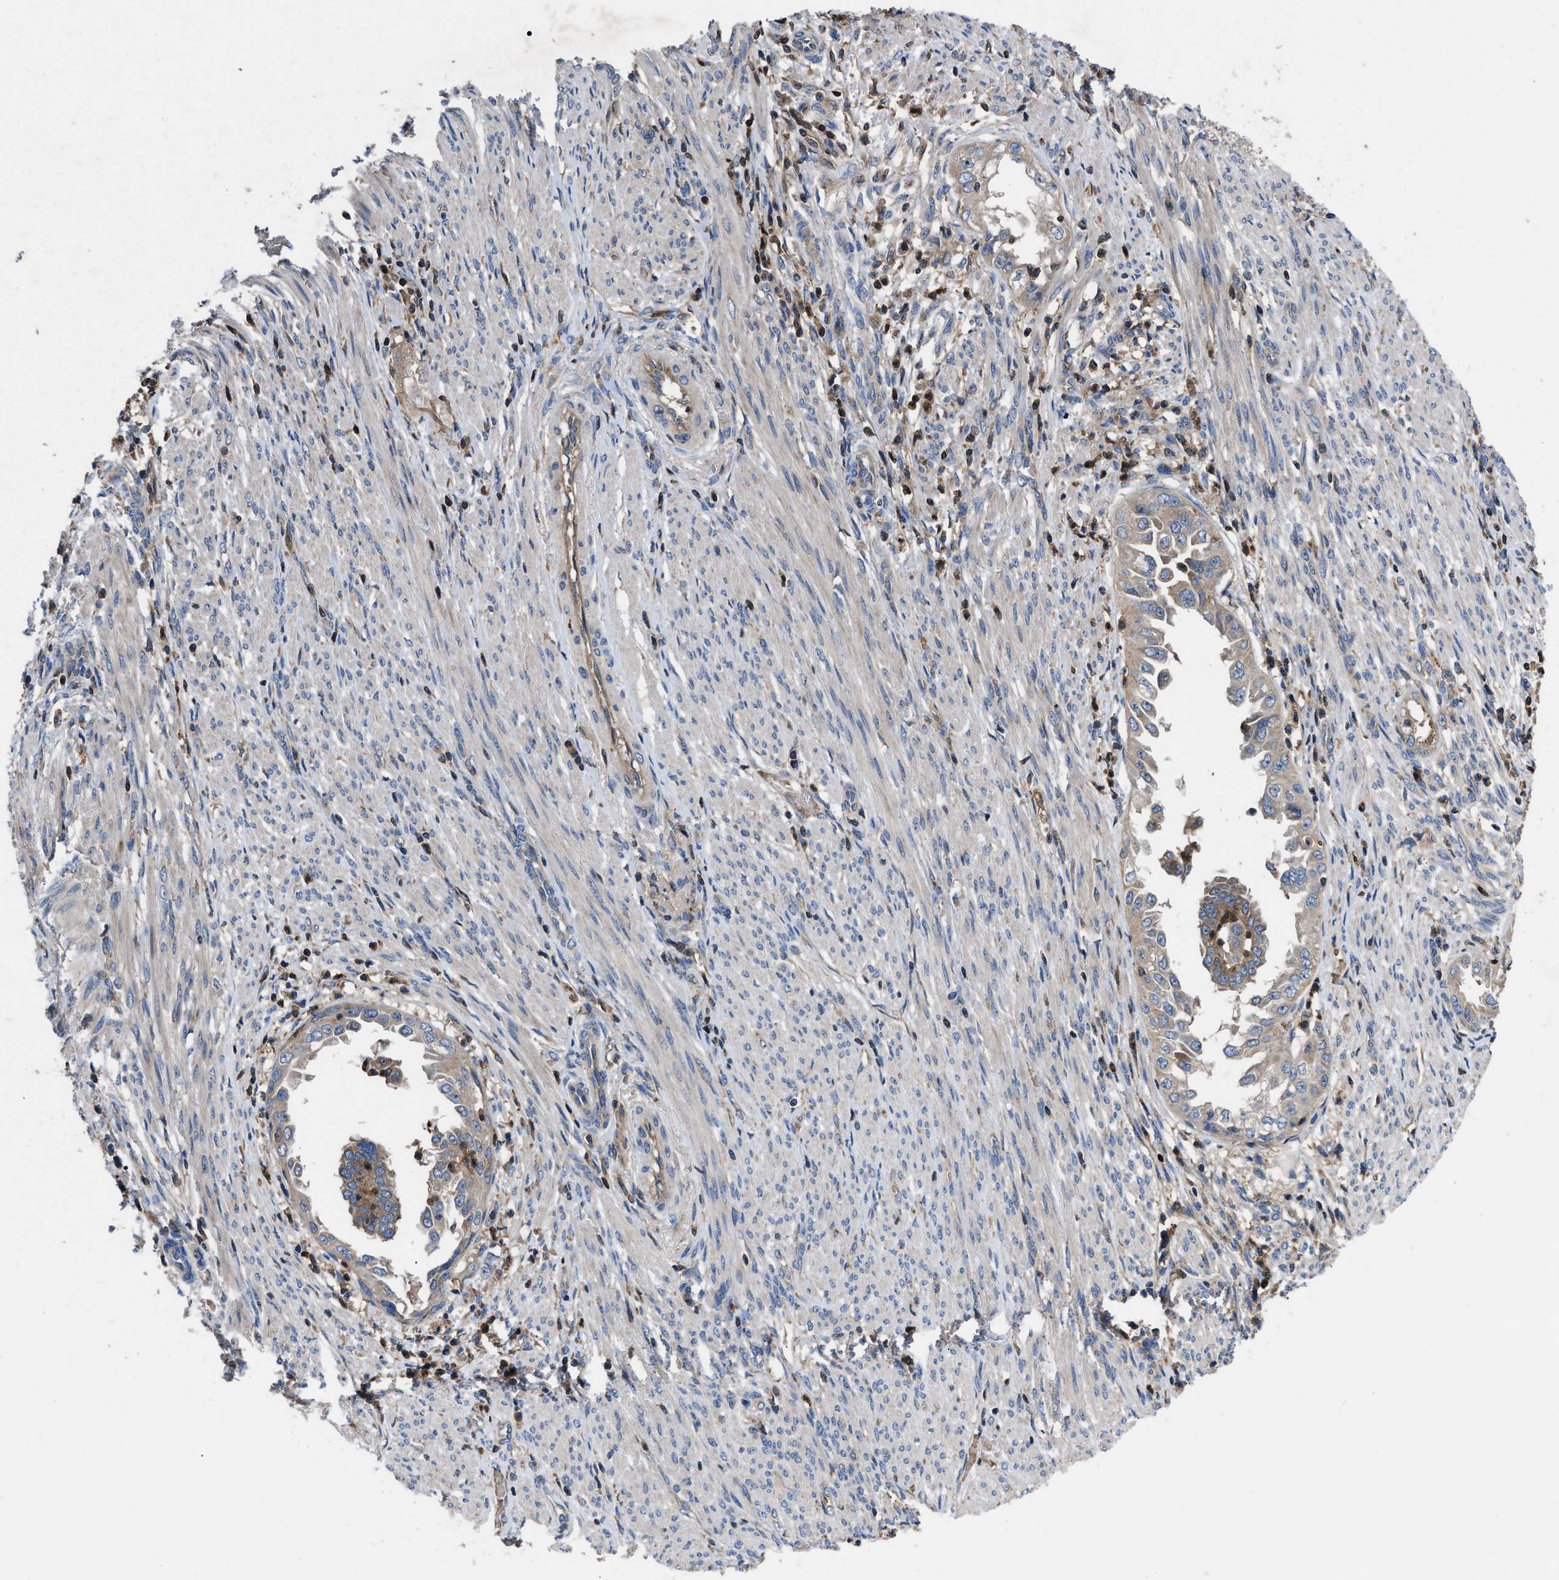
{"staining": {"intensity": "weak", "quantity": "<25%", "location": "cytoplasmic/membranous"}, "tissue": "endometrial cancer", "cell_type": "Tumor cells", "image_type": "cancer", "snomed": [{"axis": "morphology", "description": "Adenocarcinoma, NOS"}, {"axis": "topography", "description": "Endometrium"}], "caption": "This histopathology image is of adenocarcinoma (endometrial) stained with IHC to label a protein in brown with the nuclei are counter-stained blue. There is no staining in tumor cells.", "gene": "YBEY", "patient": {"sex": "female", "age": 85}}